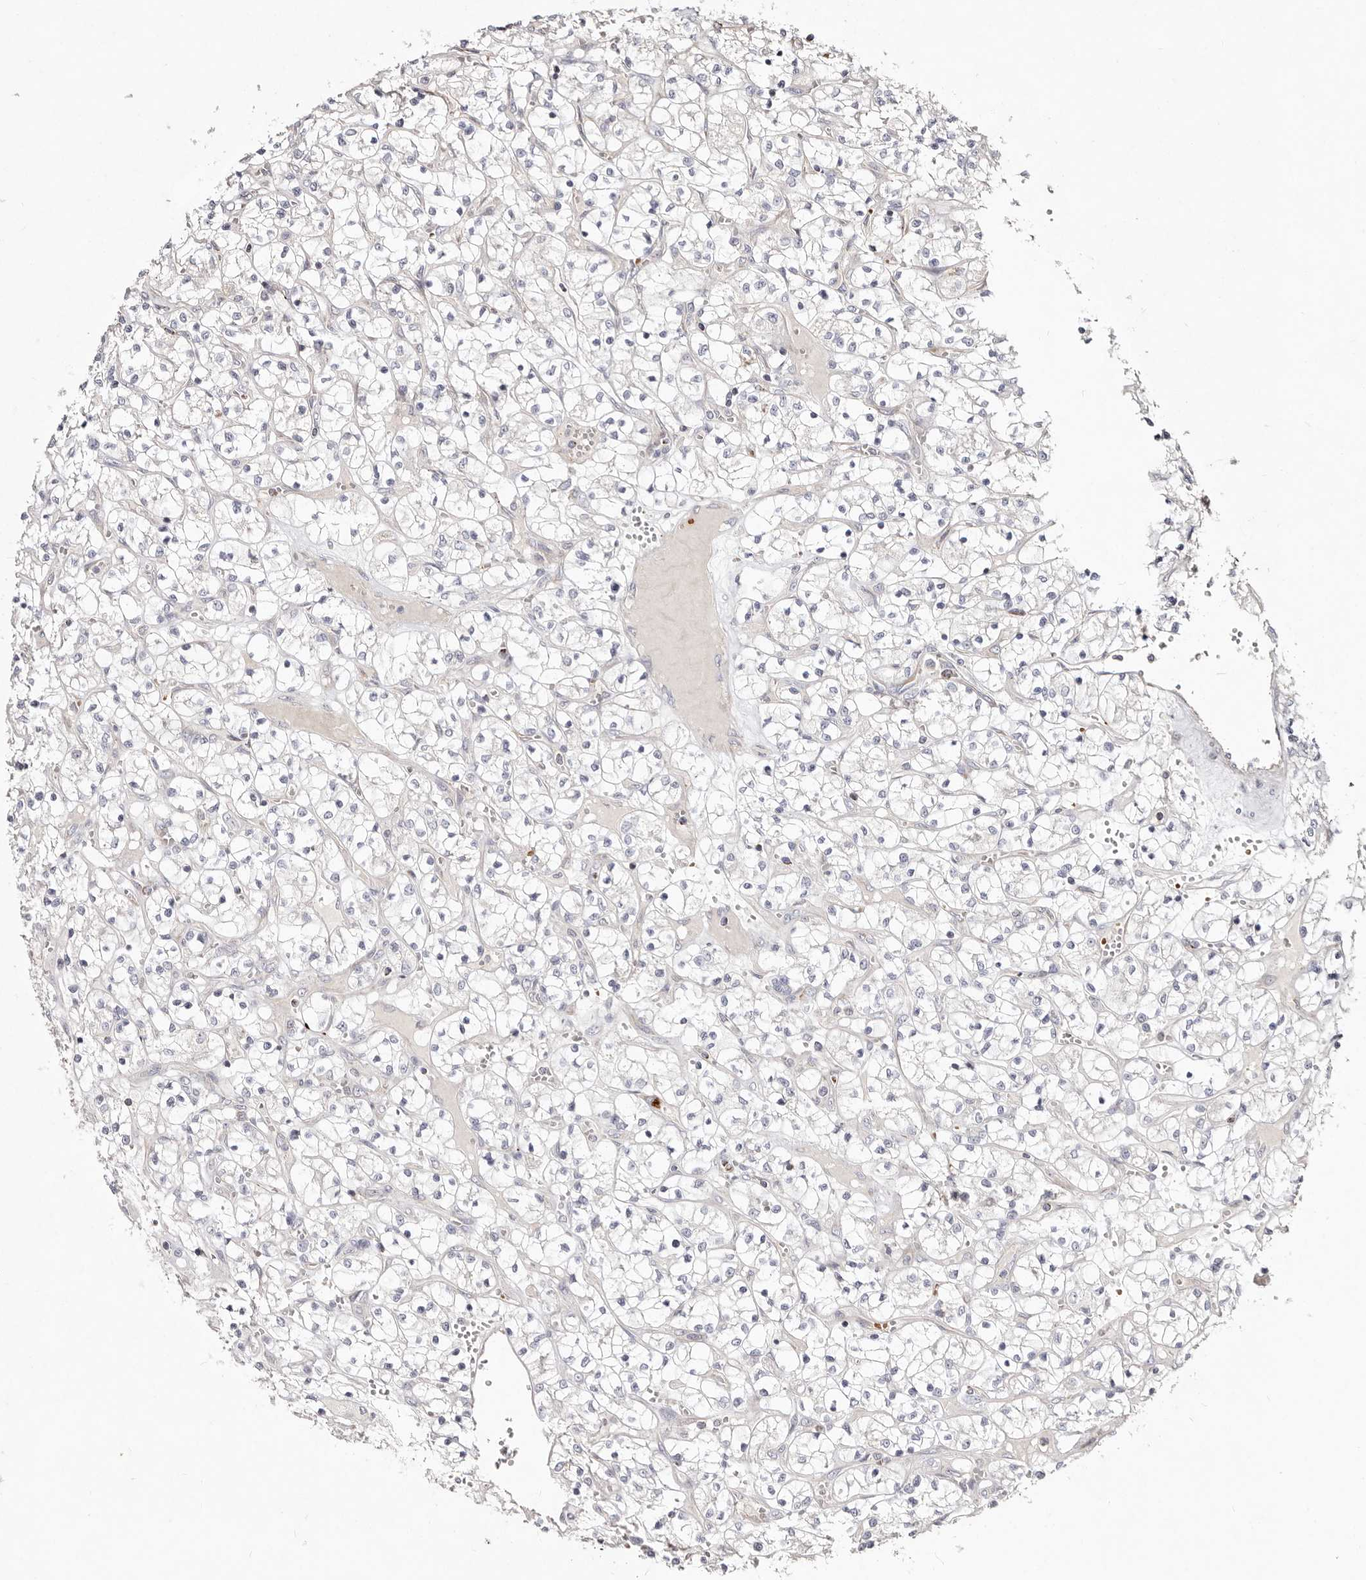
{"staining": {"intensity": "negative", "quantity": "none", "location": "none"}, "tissue": "renal cancer", "cell_type": "Tumor cells", "image_type": "cancer", "snomed": [{"axis": "morphology", "description": "Adenocarcinoma, NOS"}, {"axis": "topography", "description": "Kidney"}], "caption": "Tumor cells show no significant expression in renal adenocarcinoma.", "gene": "SLC25A20", "patient": {"sex": "female", "age": 69}}